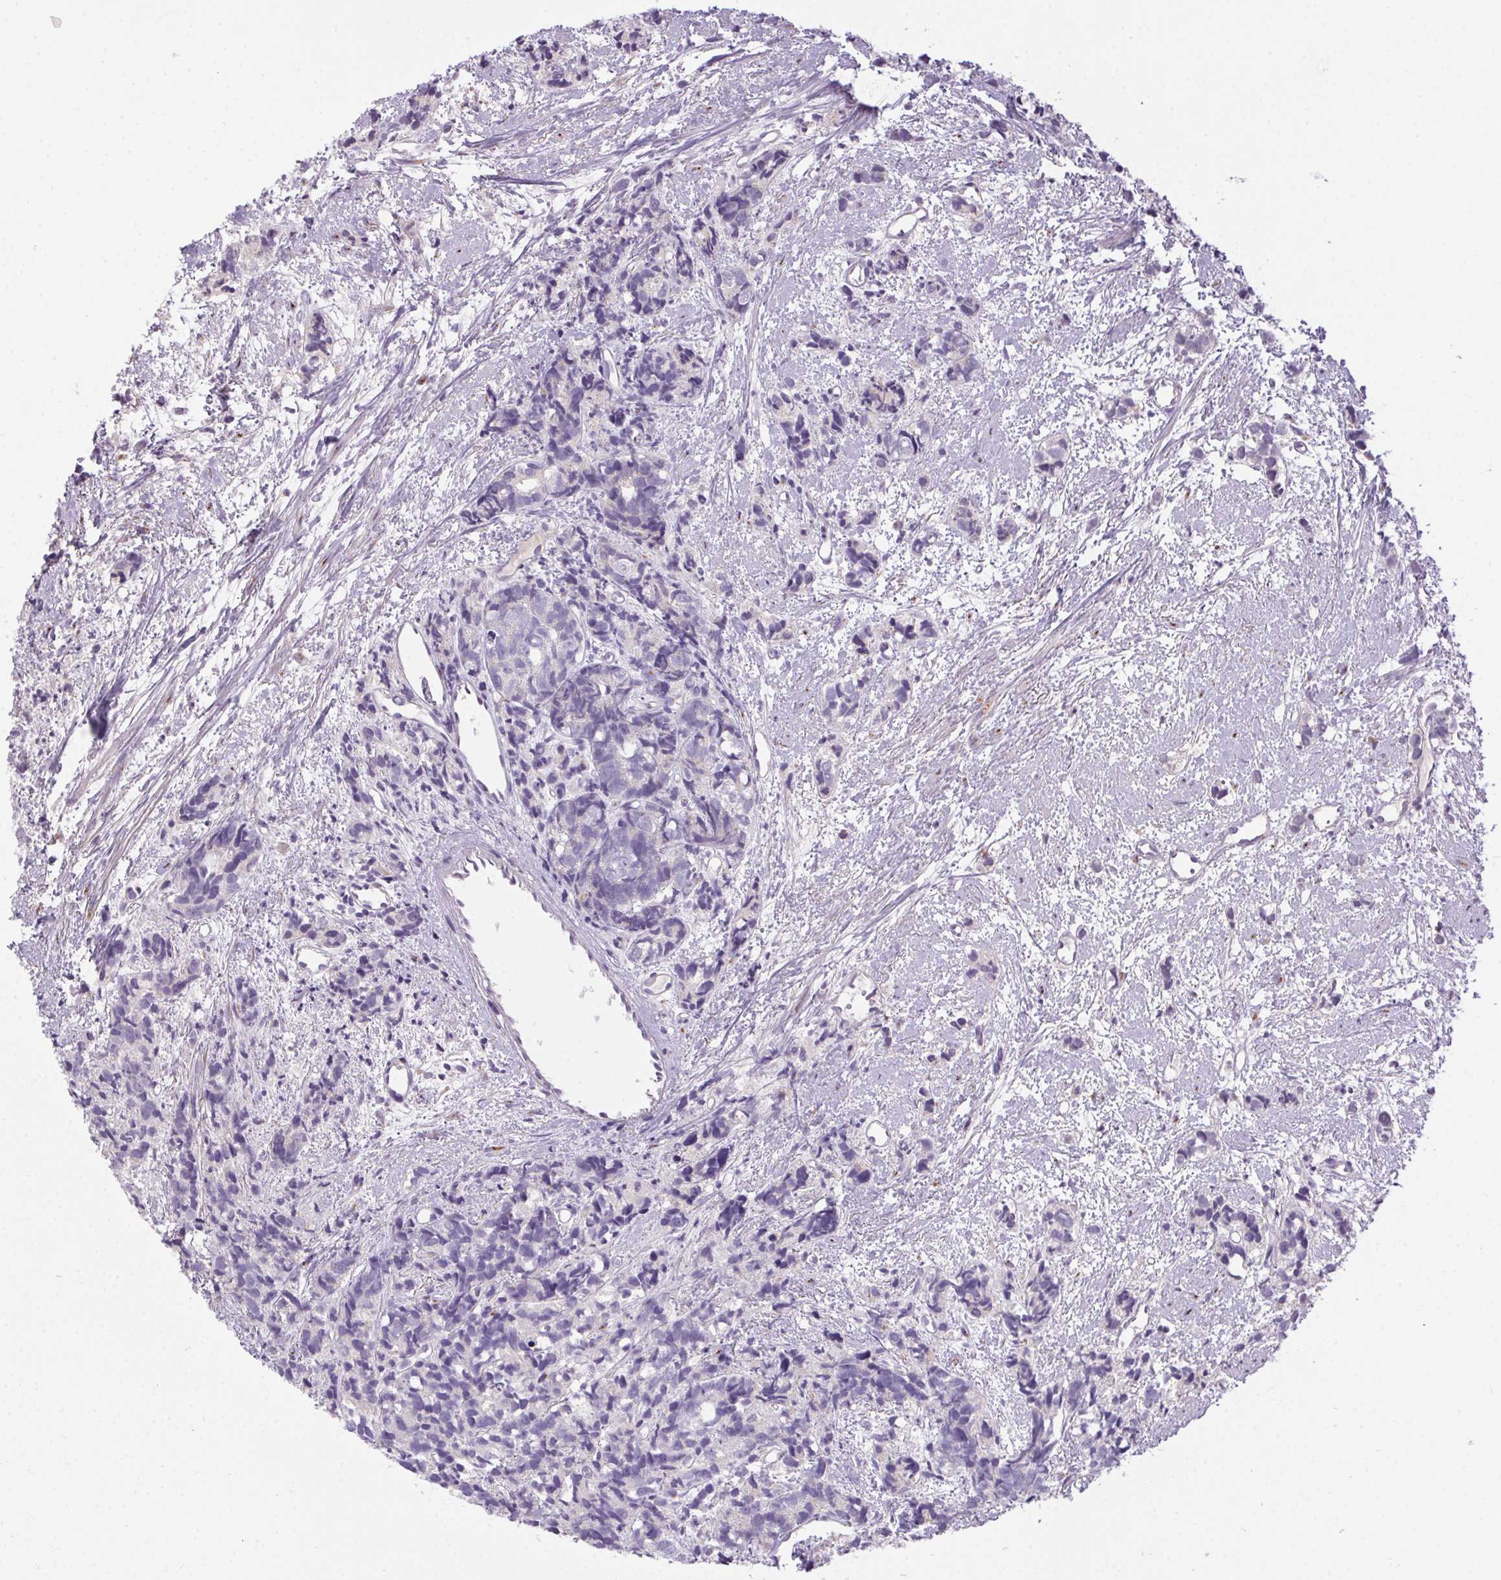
{"staining": {"intensity": "negative", "quantity": "none", "location": "none"}, "tissue": "prostate cancer", "cell_type": "Tumor cells", "image_type": "cancer", "snomed": [{"axis": "morphology", "description": "Adenocarcinoma, High grade"}, {"axis": "topography", "description": "Prostate"}], "caption": "Tumor cells are negative for brown protein staining in adenocarcinoma (high-grade) (prostate).", "gene": "SP9", "patient": {"sex": "male", "age": 77}}